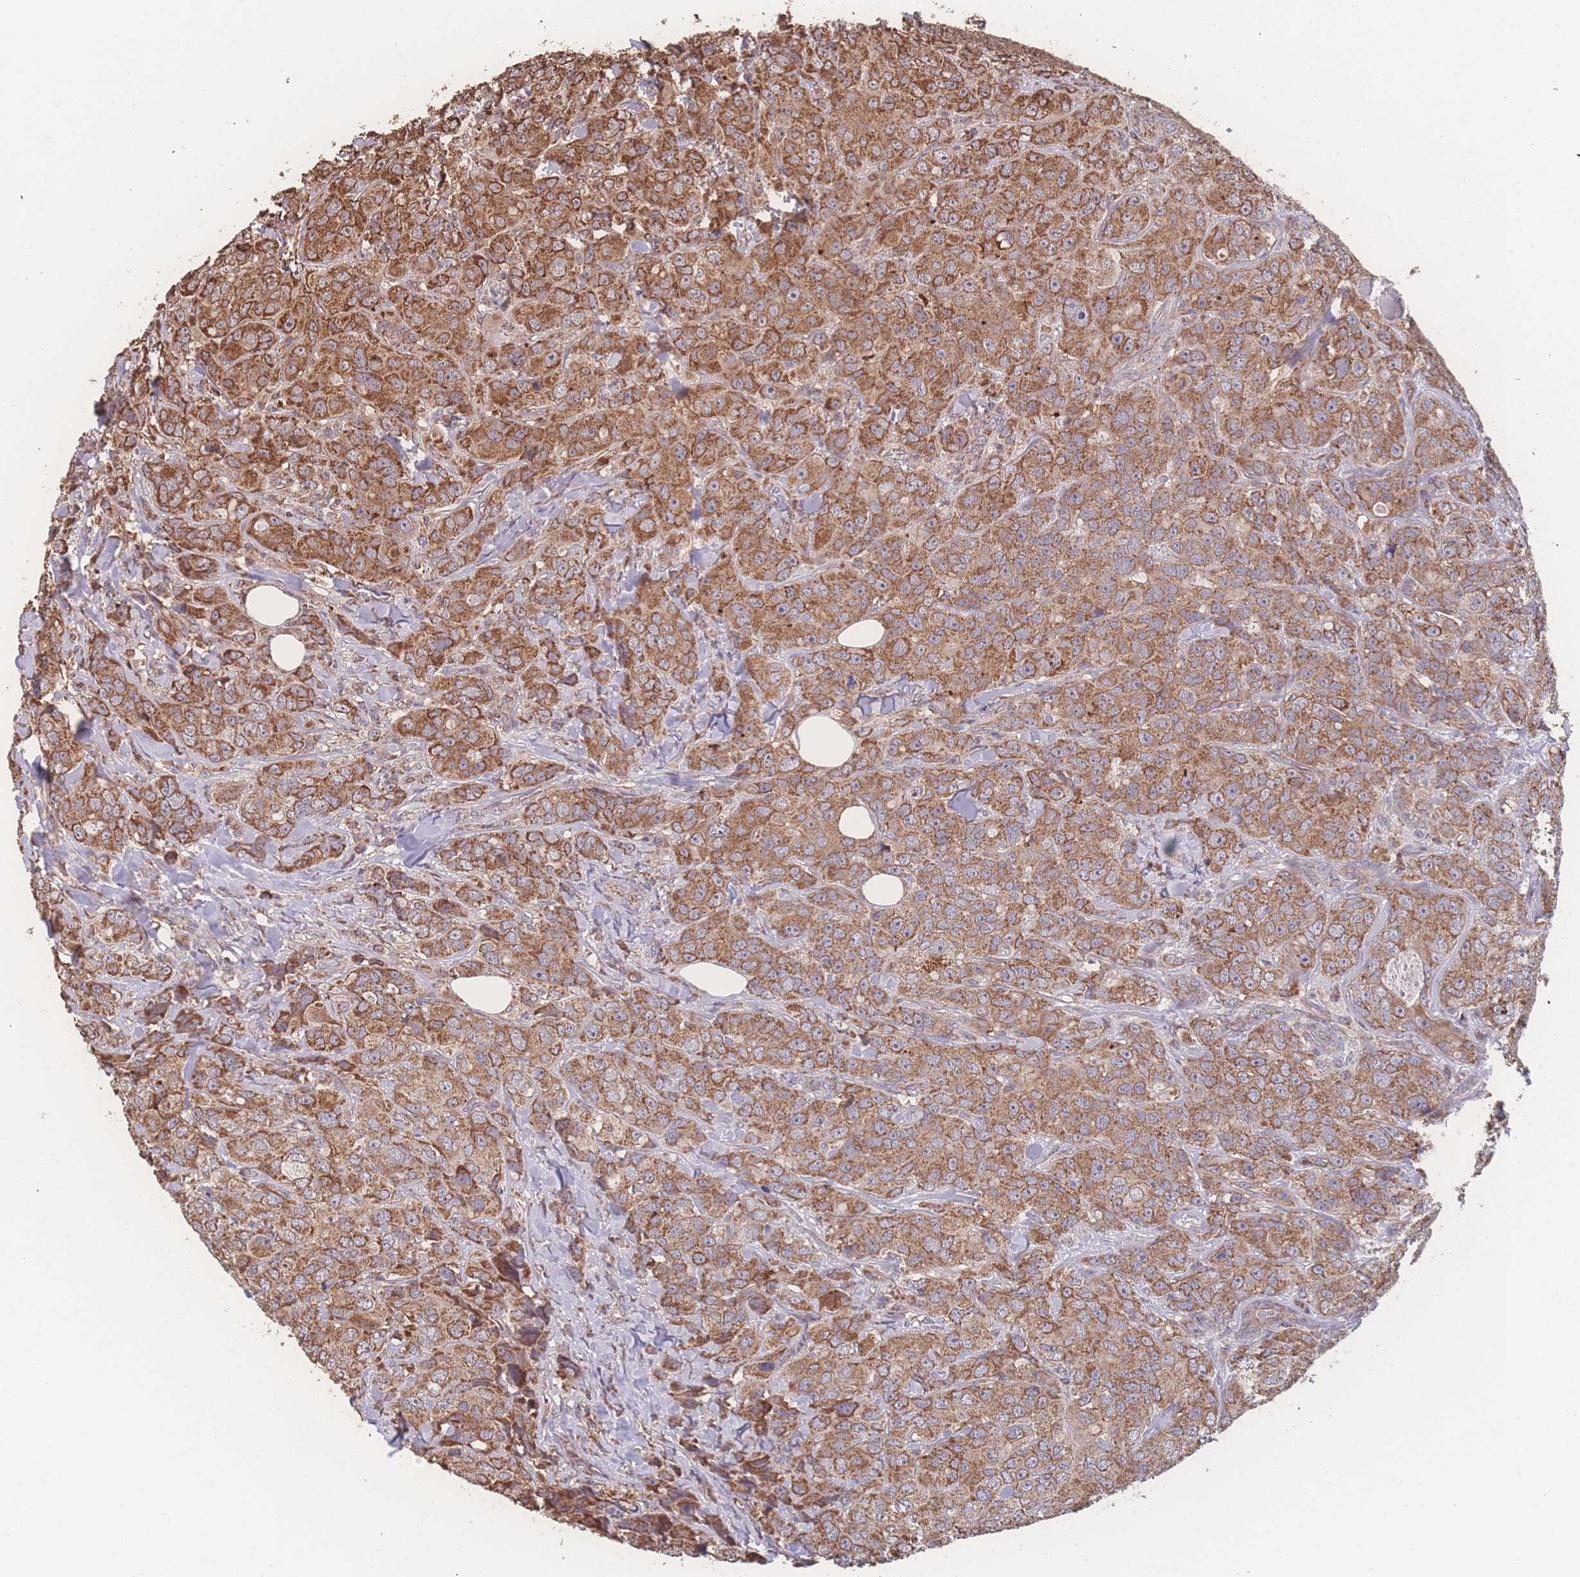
{"staining": {"intensity": "moderate", "quantity": ">75%", "location": "cytoplasmic/membranous"}, "tissue": "breast cancer", "cell_type": "Tumor cells", "image_type": "cancer", "snomed": [{"axis": "morphology", "description": "Duct carcinoma"}, {"axis": "topography", "description": "Breast"}], "caption": "The image displays a brown stain indicating the presence of a protein in the cytoplasmic/membranous of tumor cells in breast cancer.", "gene": "SGSM3", "patient": {"sex": "female", "age": 43}}